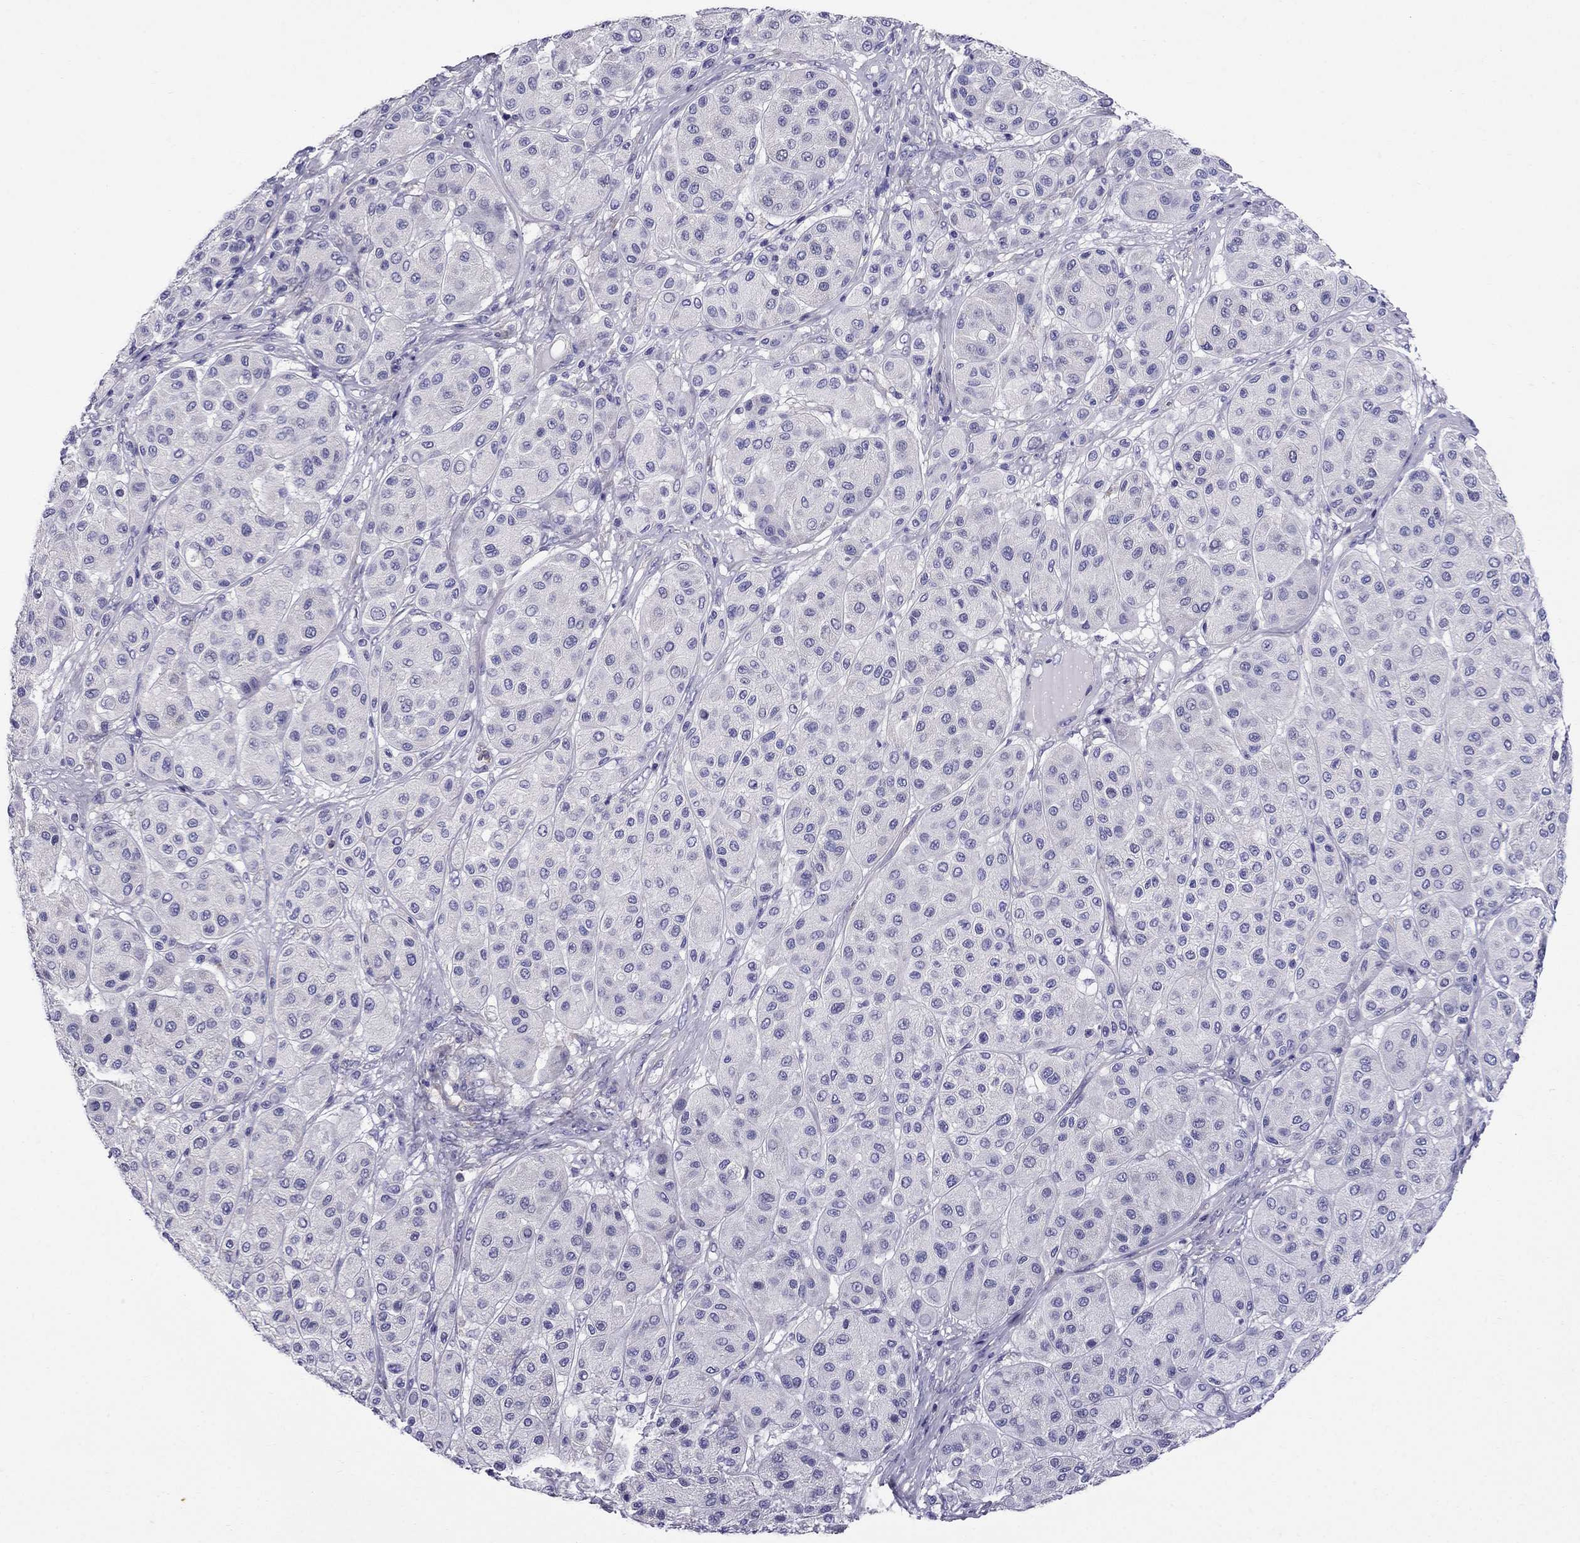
{"staining": {"intensity": "negative", "quantity": "none", "location": "none"}, "tissue": "melanoma", "cell_type": "Tumor cells", "image_type": "cancer", "snomed": [{"axis": "morphology", "description": "Malignant melanoma, Metastatic site"}, {"axis": "topography", "description": "Smooth muscle"}], "caption": "Human melanoma stained for a protein using IHC displays no expression in tumor cells.", "gene": "GPR50", "patient": {"sex": "male", "age": 41}}